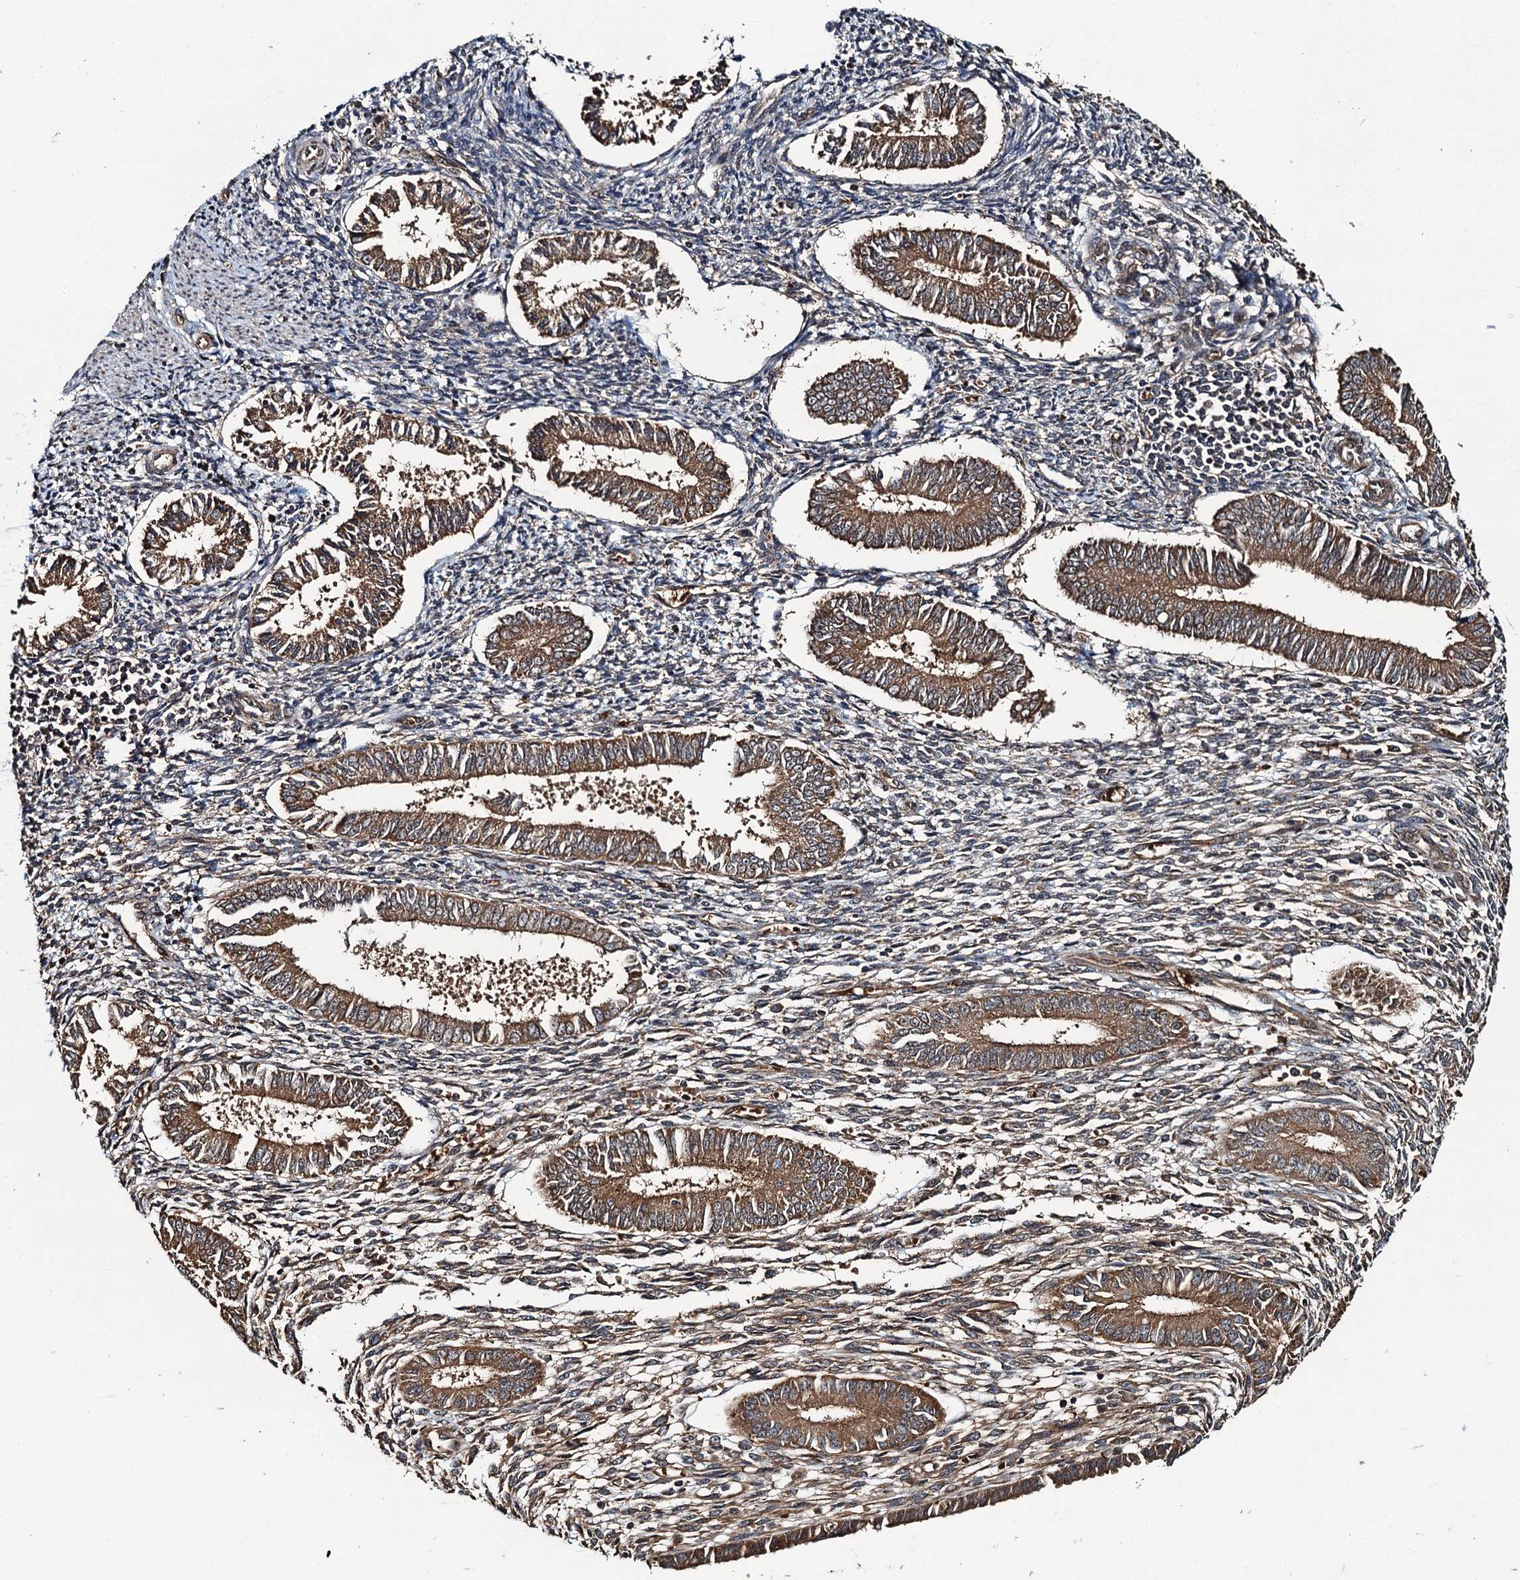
{"staining": {"intensity": "moderate", "quantity": ">75%", "location": "cytoplasmic/membranous"}, "tissue": "endometrium", "cell_type": "Cells in endometrial stroma", "image_type": "normal", "snomed": [{"axis": "morphology", "description": "Normal tissue, NOS"}, {"axis": "topography", "description": "Uterus"}, {"axis": "topography", "description": "Endometrium"}], "caption": "Endometrium stained with DAB immunohistochemistry (IHC) displays medium levels of moderate cytoplasmic/membranous positivity in approximately >75% of cells in endometrial stroma.", "gene": "SNX32", "patient": {"sex": "female", "age": 48}}